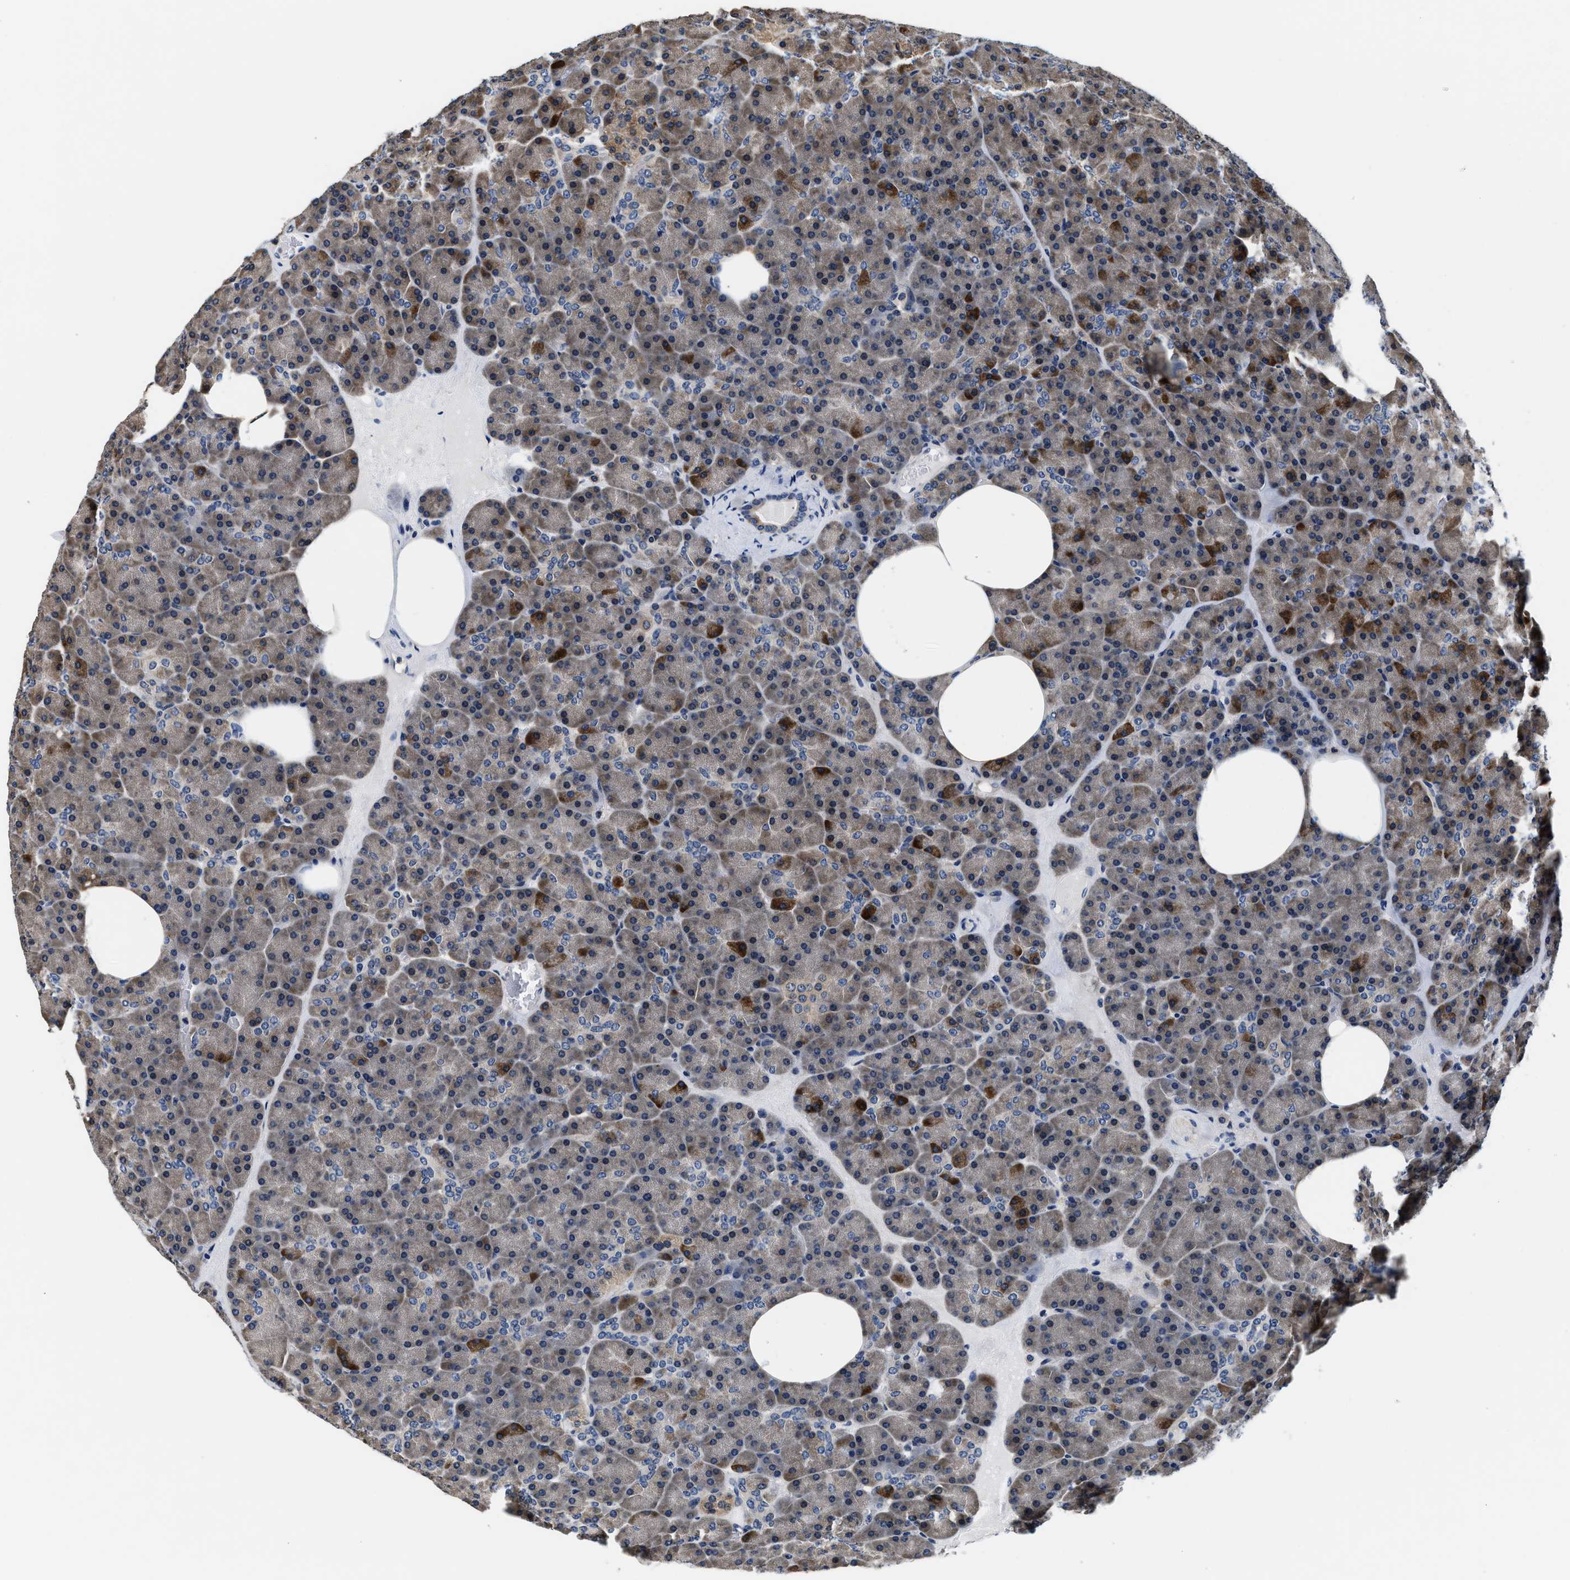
{"staining": {"intensity": "strong", "quantity": "<25%", "location": "cytoplasmic/membranous"}, "tissue": "pancreas", "cell_type": "Exocrine glandular cells", "image_type": "normal", "snomed": [{"axis": "morphology", "description": "Normal tissue, NOS"}, {"axis": "morphology", "description": "Carcinoid, malignant, NOS"}, {"axis": "topography", "description": "Pancreas"}], "caption": "Immunohistochemical staining of unremarkable pancreas exhibits strong cytoplasmic/membranous protein staining in approximately <25% of exocrine glandular cells. (DAB (3,3'-diaminobenzidine) = brown stain, brightfield microscopy at high magnification).", "gene": "PHPT1", "patient": {"sex": "female", "age": 35}}